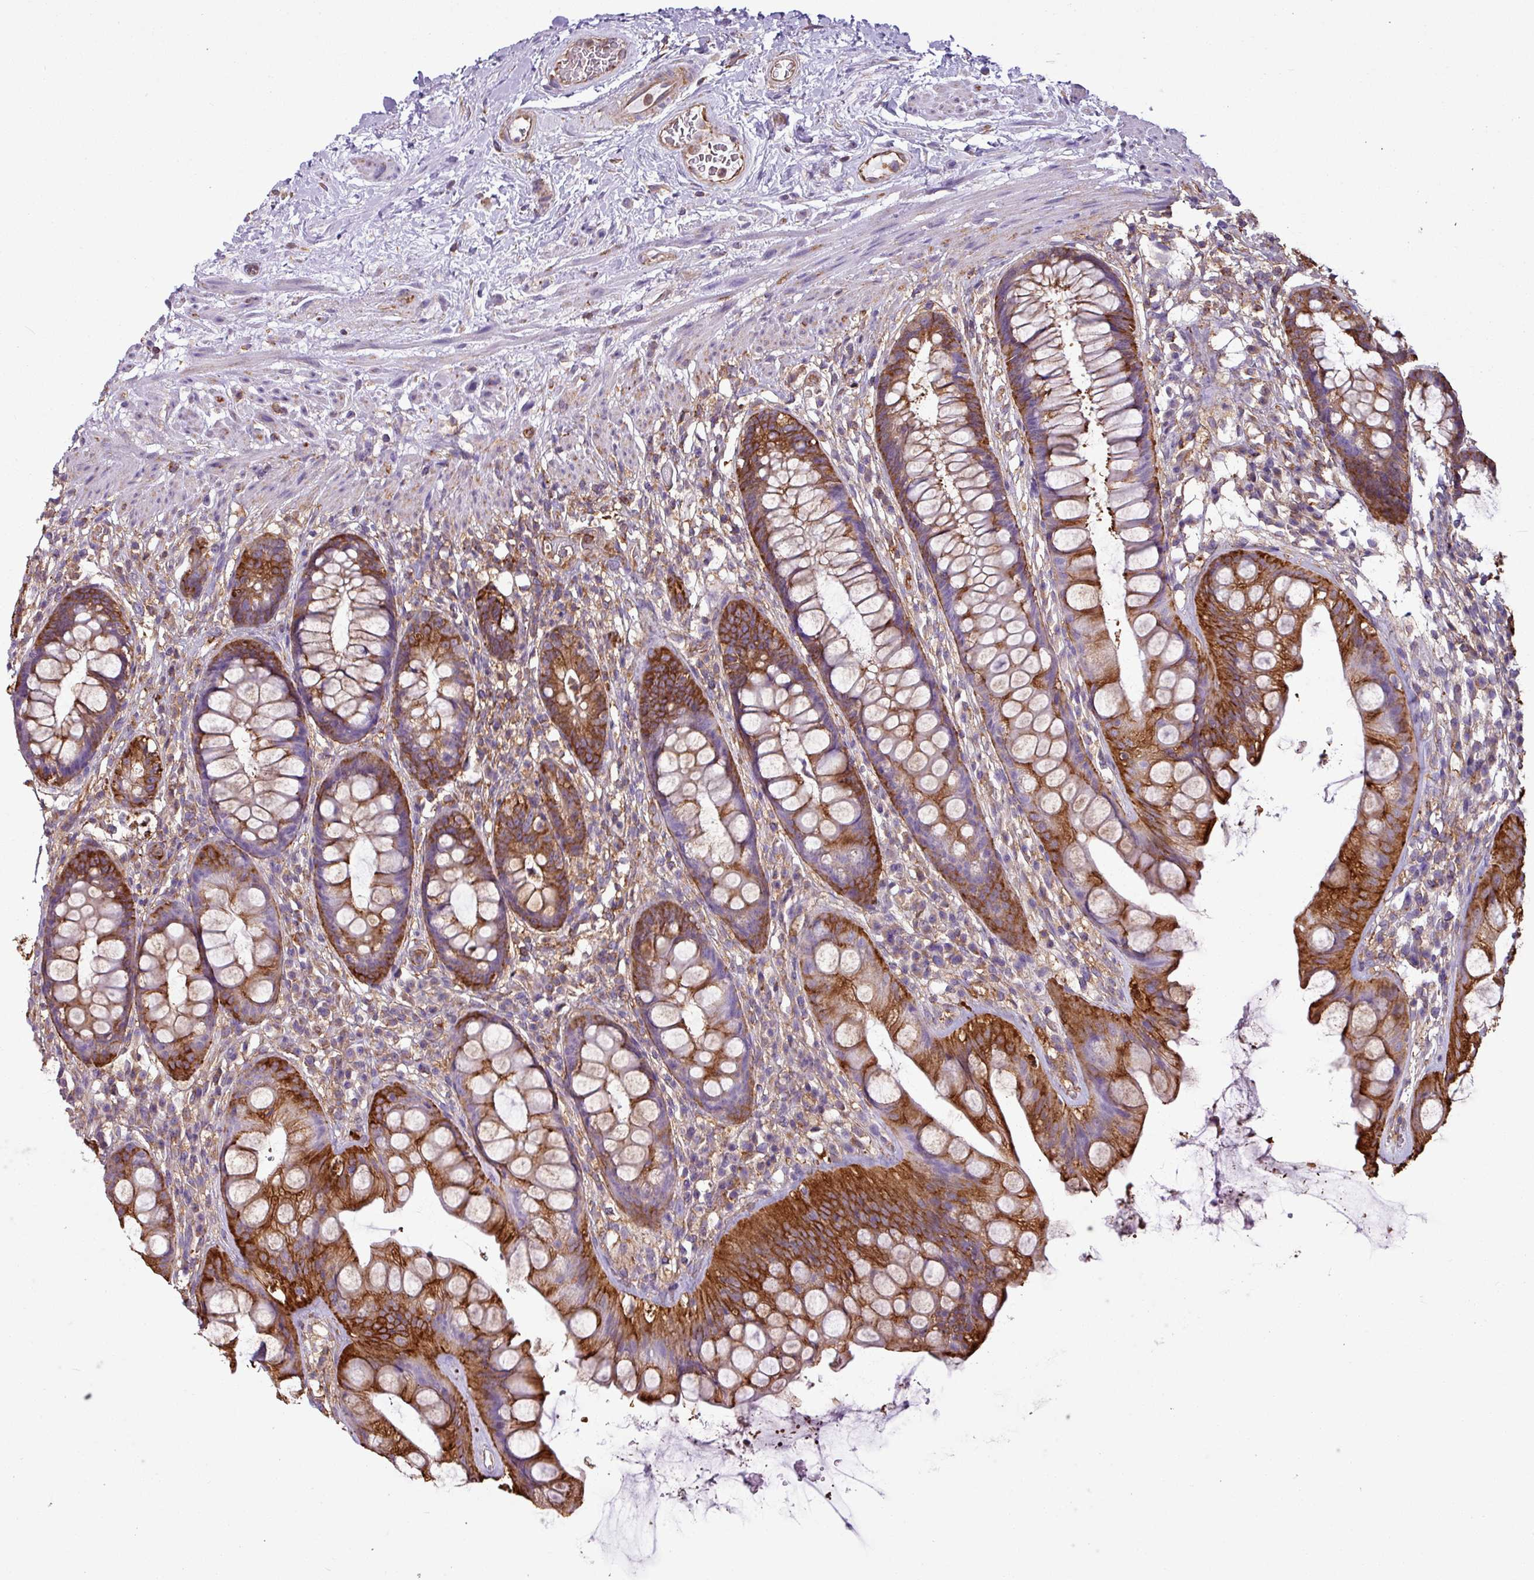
{"staining": {"intensity": "strong", "quantity": ">75%", "location": "cytoplasmic/membranous"}, "tissue": "rectum", "cell_type": "Glandular cells", "image_type": "normal", "snomed": [{"axis": "morphology", "description": "Normal tissue, NOS"}, {"axis": "topography", "description": "Rectum"}], "caption": "Glandular cells reveal high levels of strong cytoplasmic/membranous positivity in approximately >75% of cells in benign human rectum. Nuclei are stained in blue.", "gene": "XNDC1N", "patient": {"sex": "male", "age": 74}}